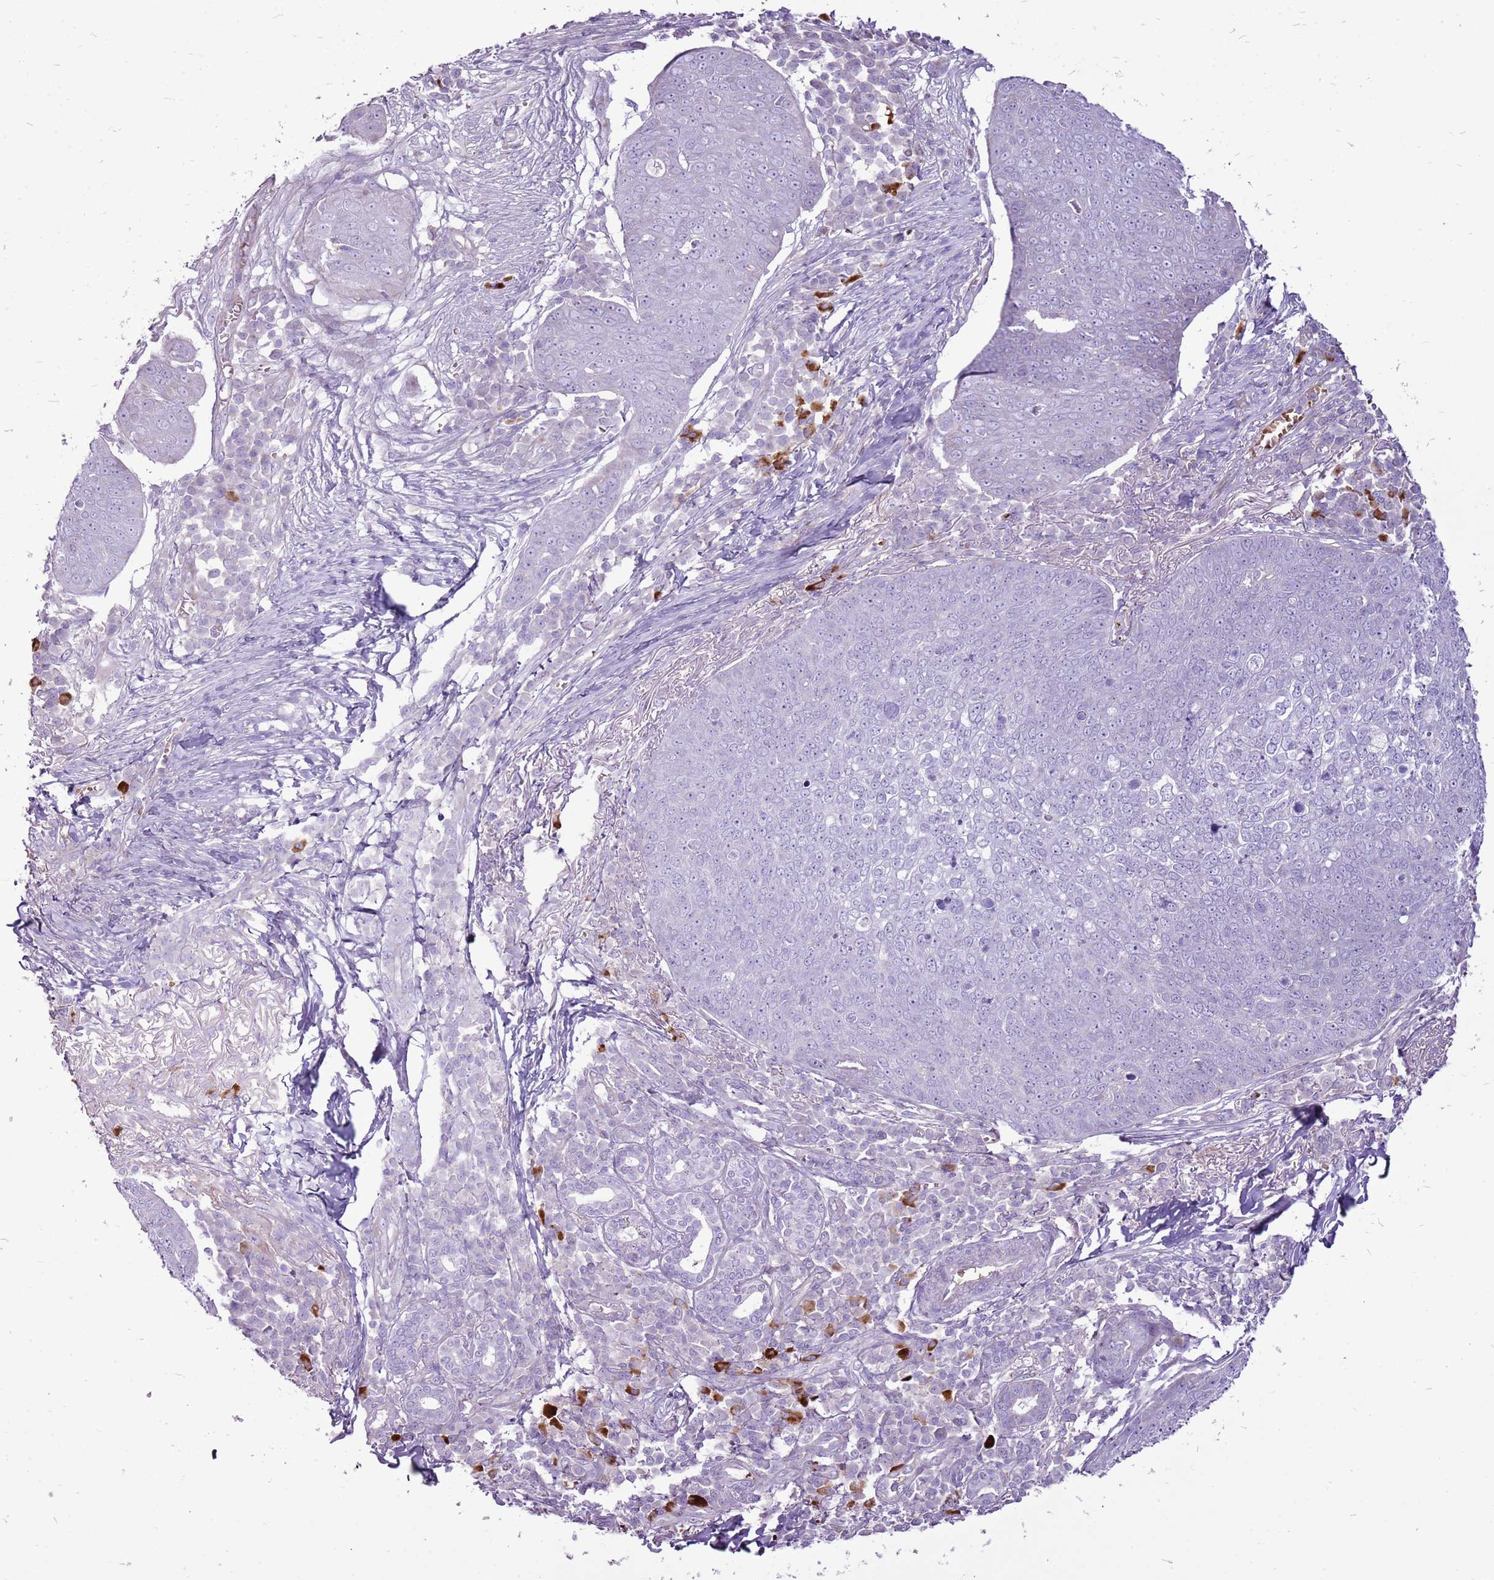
{"staining": {"intensity": "negative", "quantity": "none", "location": "none"}, "tissue": "skin cancer", "cell_type": "Tumor cells", "image_type": "cancer", "snomed": [{"axis": "morphology", "description": "Squamous cell carcinoma, NOS"}, {"axis": "topography", "description": "Skin"}], "caption": "An immunohistochemistry photomicrograph of skin squamous cell carcinoma is shown. There is no staining in tumor cells of skin squamous cell carcinoma.", "gene": "CHAC2", "patient": {"sex": "male", "age": 71}}